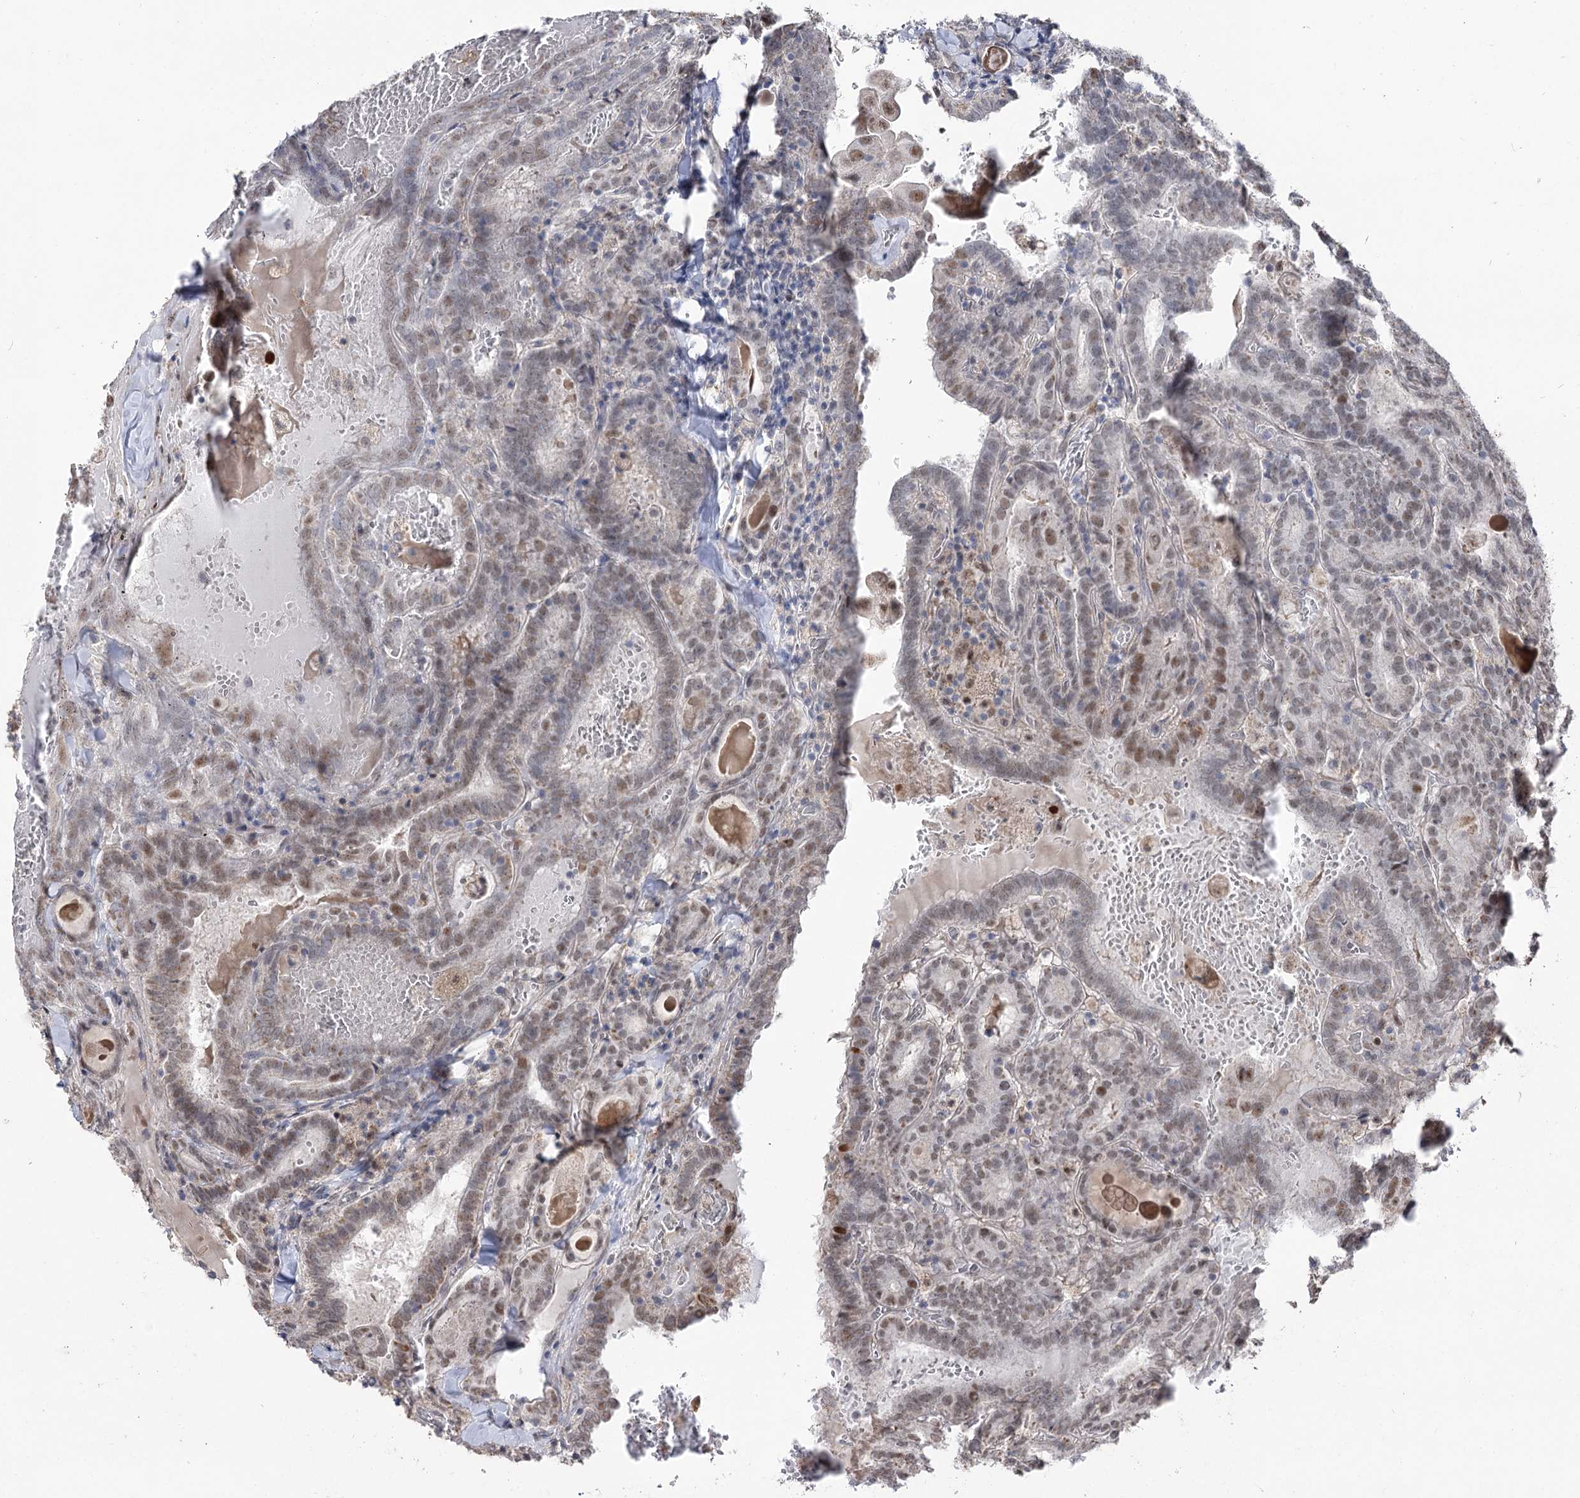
{"staining": {"intensity": "moderate", "quantity": "25%-75%", "location": "nuclear"}, "tissue": "thyroid cancer", "cell_type": "Tumor cells", "image_type": "cancer", "snomed": [{"axis": "morphology", "description": "Papillary adenocarcinoma, NOS"}, {"axis": "topography", "description": "Thyroid gland"}], "caption": "Protein positivity by immunohistochemistry (IHC) shows moderate nuclear staining in about 25%-75% of tumor cells in papillary adenocarcinoma (thyroid).", "gene": "RUFY4", "patient": {"sex": "female", "age": 72}}